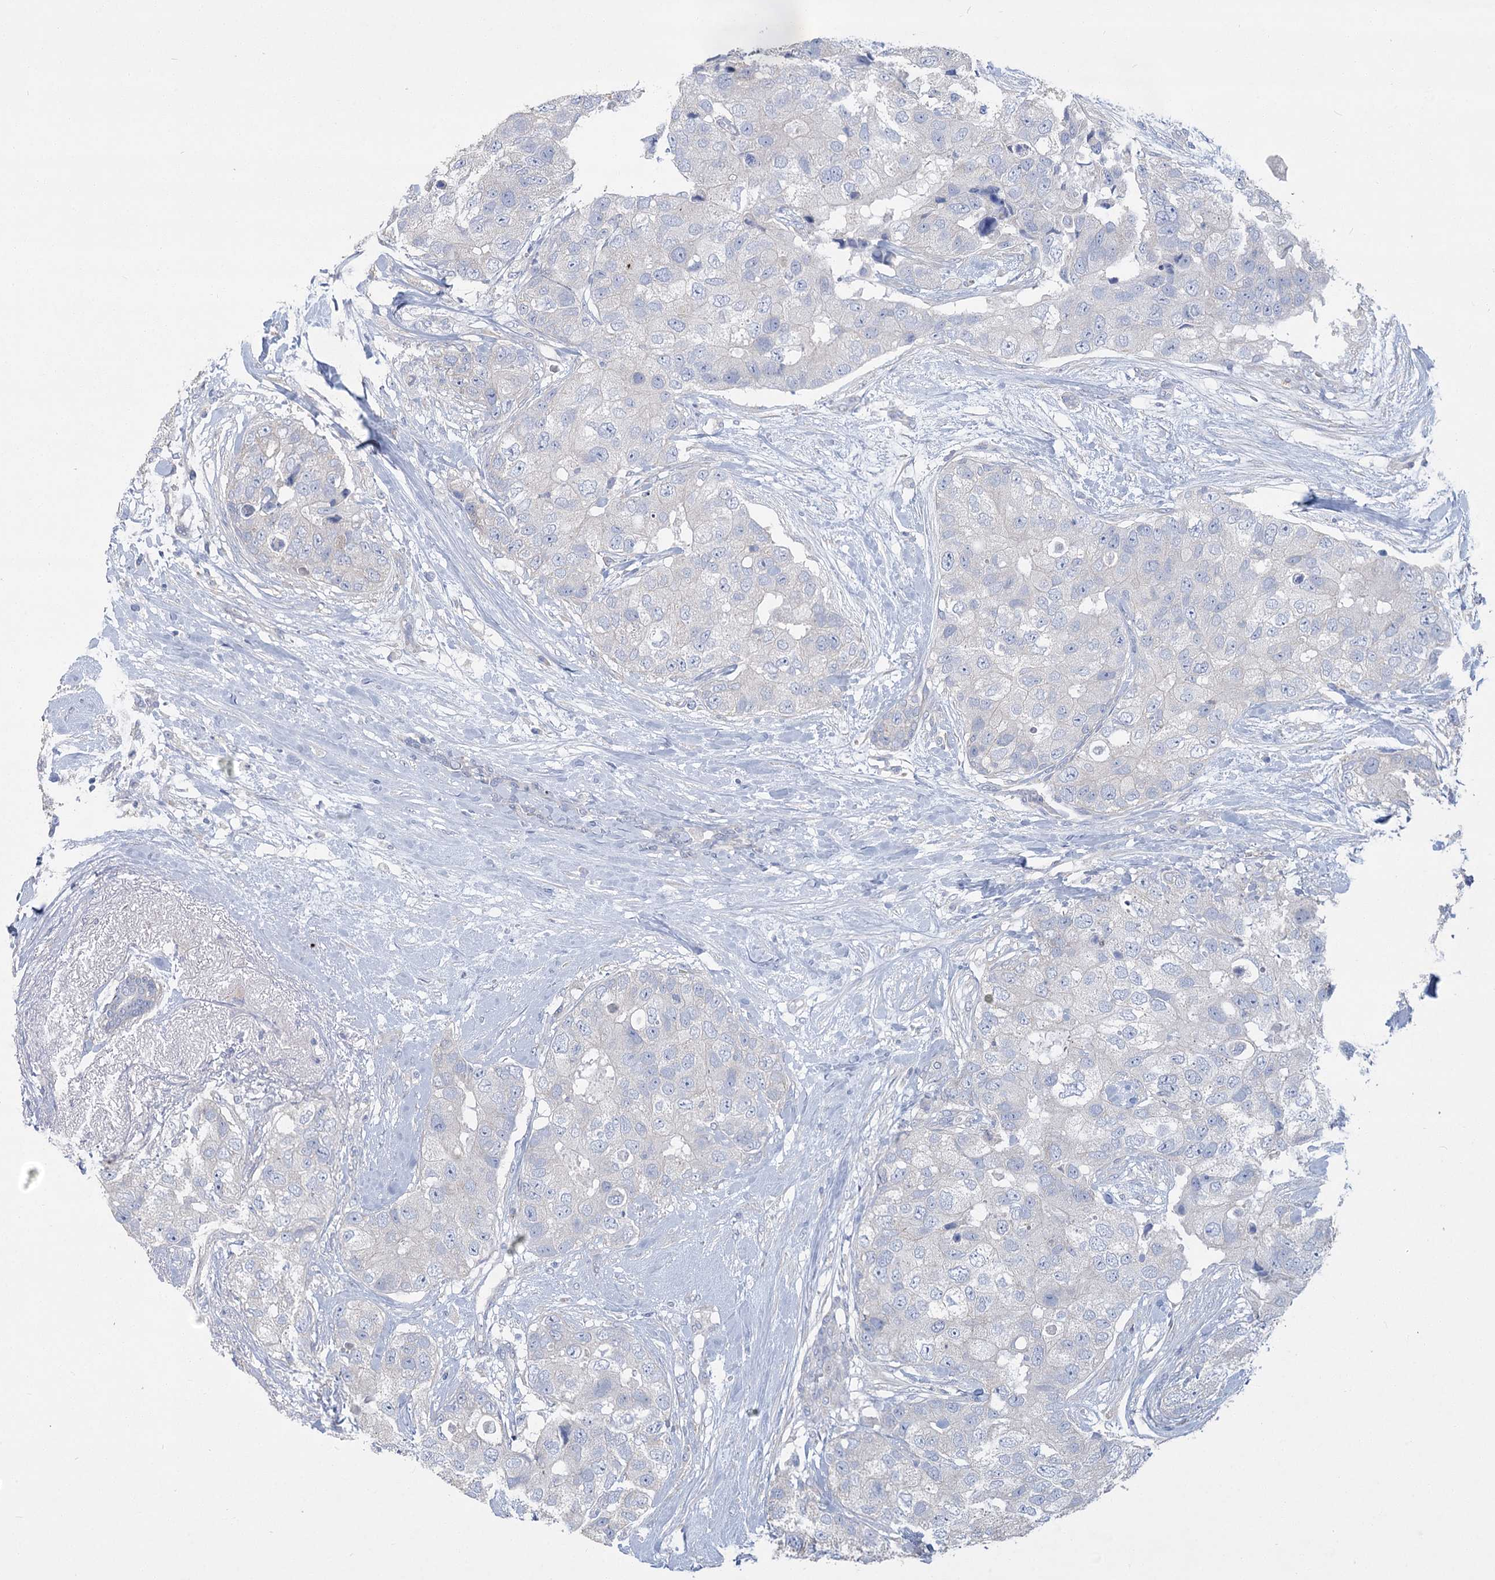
{"staining": {"intensity": "negative", "quantity": "none", "location": "none"}, "tissue": "breast cancer", "cell_type": "Tumor cells", "image_type": "cancer", "snomed": [{"axis": "morphology", "description": "Duct carcinoma"}, {"axis": "topography", "description": "Breast"}], "caption": "IHC histopathology image of human infiltrating ductal carcinoma (breast) stained for a protein (brown), which exhibits no staining in tumor cells.", "gene": "SLC9A3", "patient": {"sex": "female", "age": 62}}